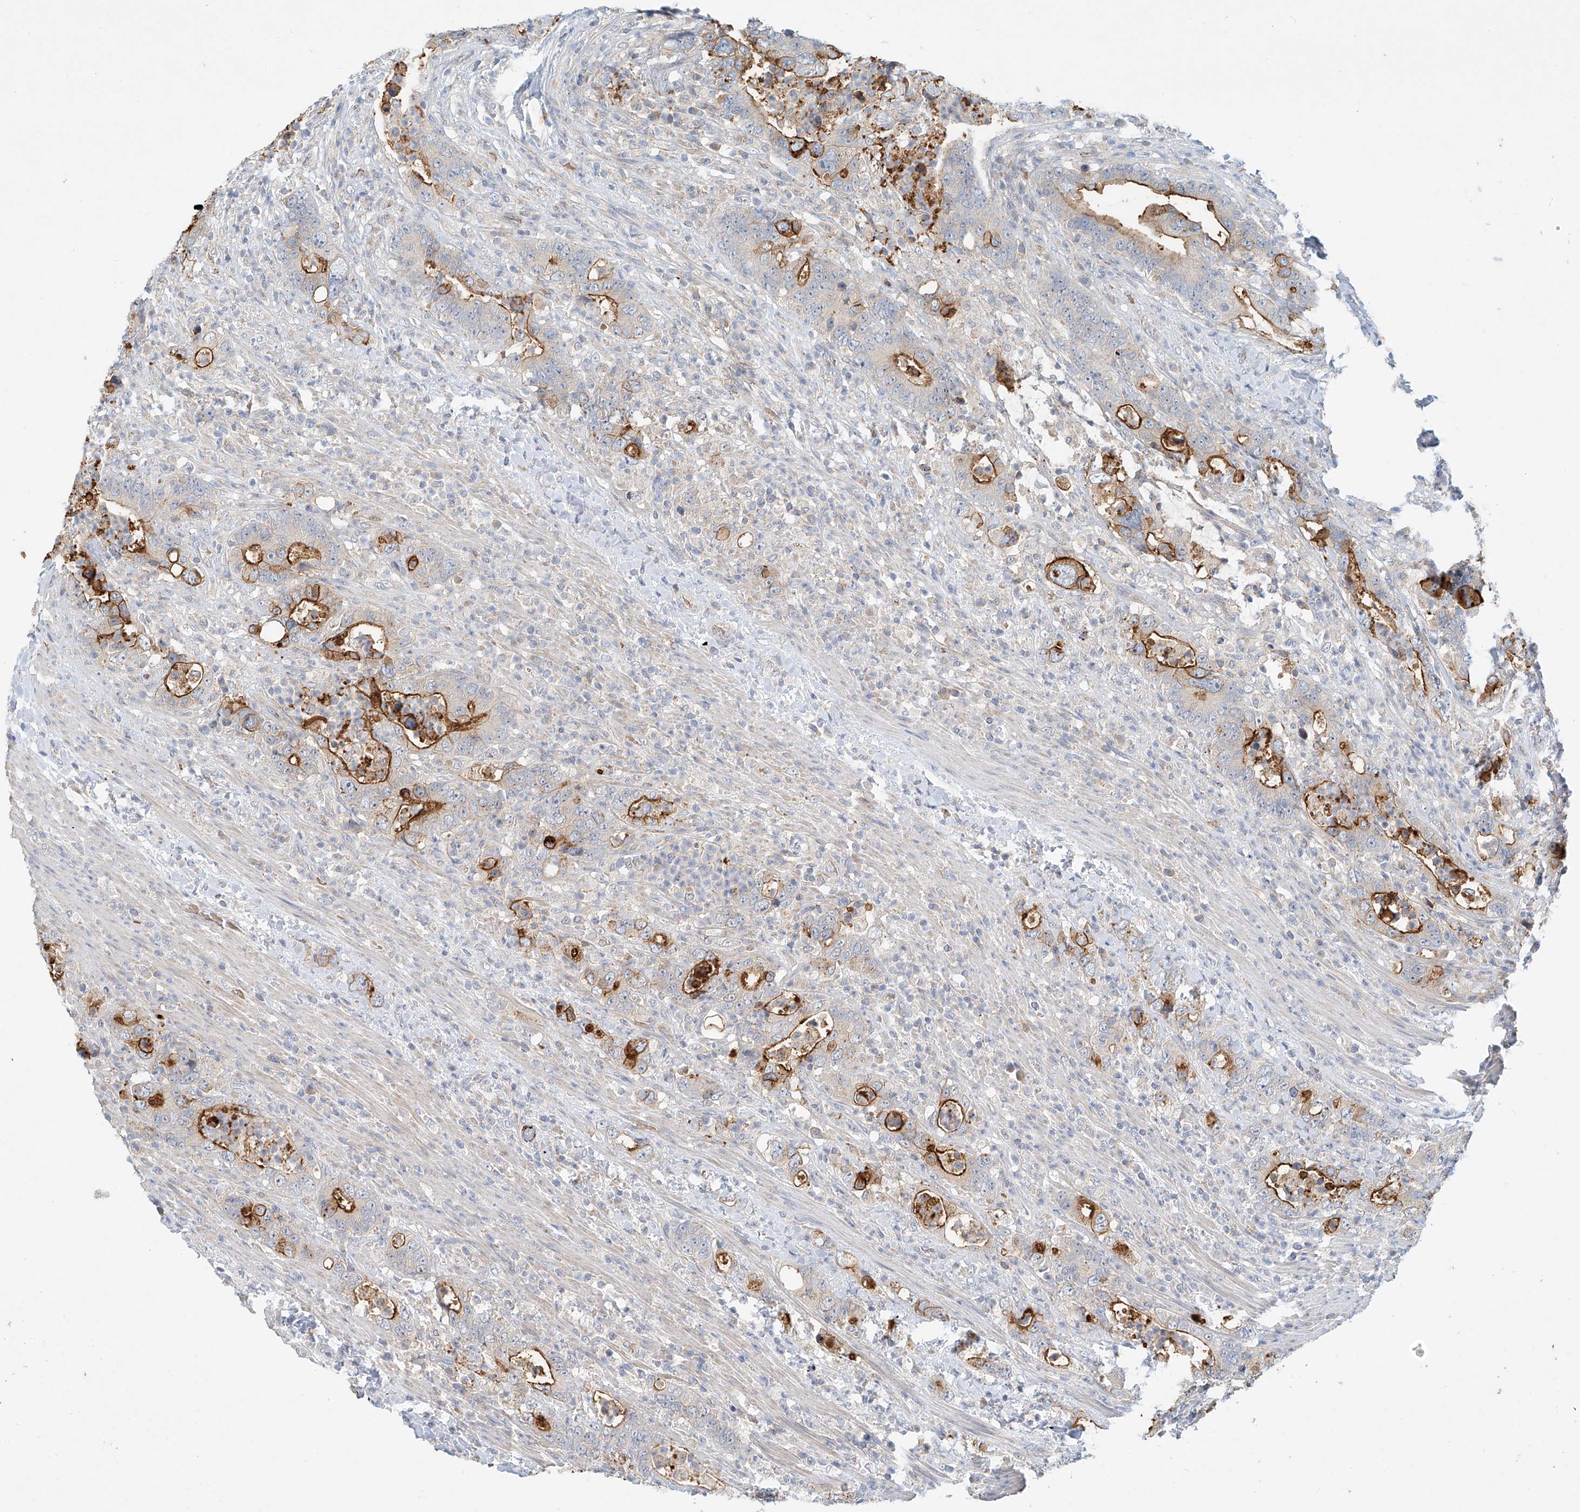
{"staining": {"intensity": "strong", "quantity": "25%-75%", "location": "cytoplasmic/membranous"}, "tissue": "colorectal cancer", "cell_type": "Tumor cells", "image_type": "cancer", "snomed": [{"axis": "morphology", "description": "Adenocarcinoma, NOS"}, {"axis": "topography", "description": "Colon"}], "caption": "This is an image of IHC staining of colorectal cancer (adenocarcinoma), which shows strong staining in the cytoplasmic/membranous of tumor cells.", "gene": "SYTL3", "patient": {"sex": "female", "age": 75}}